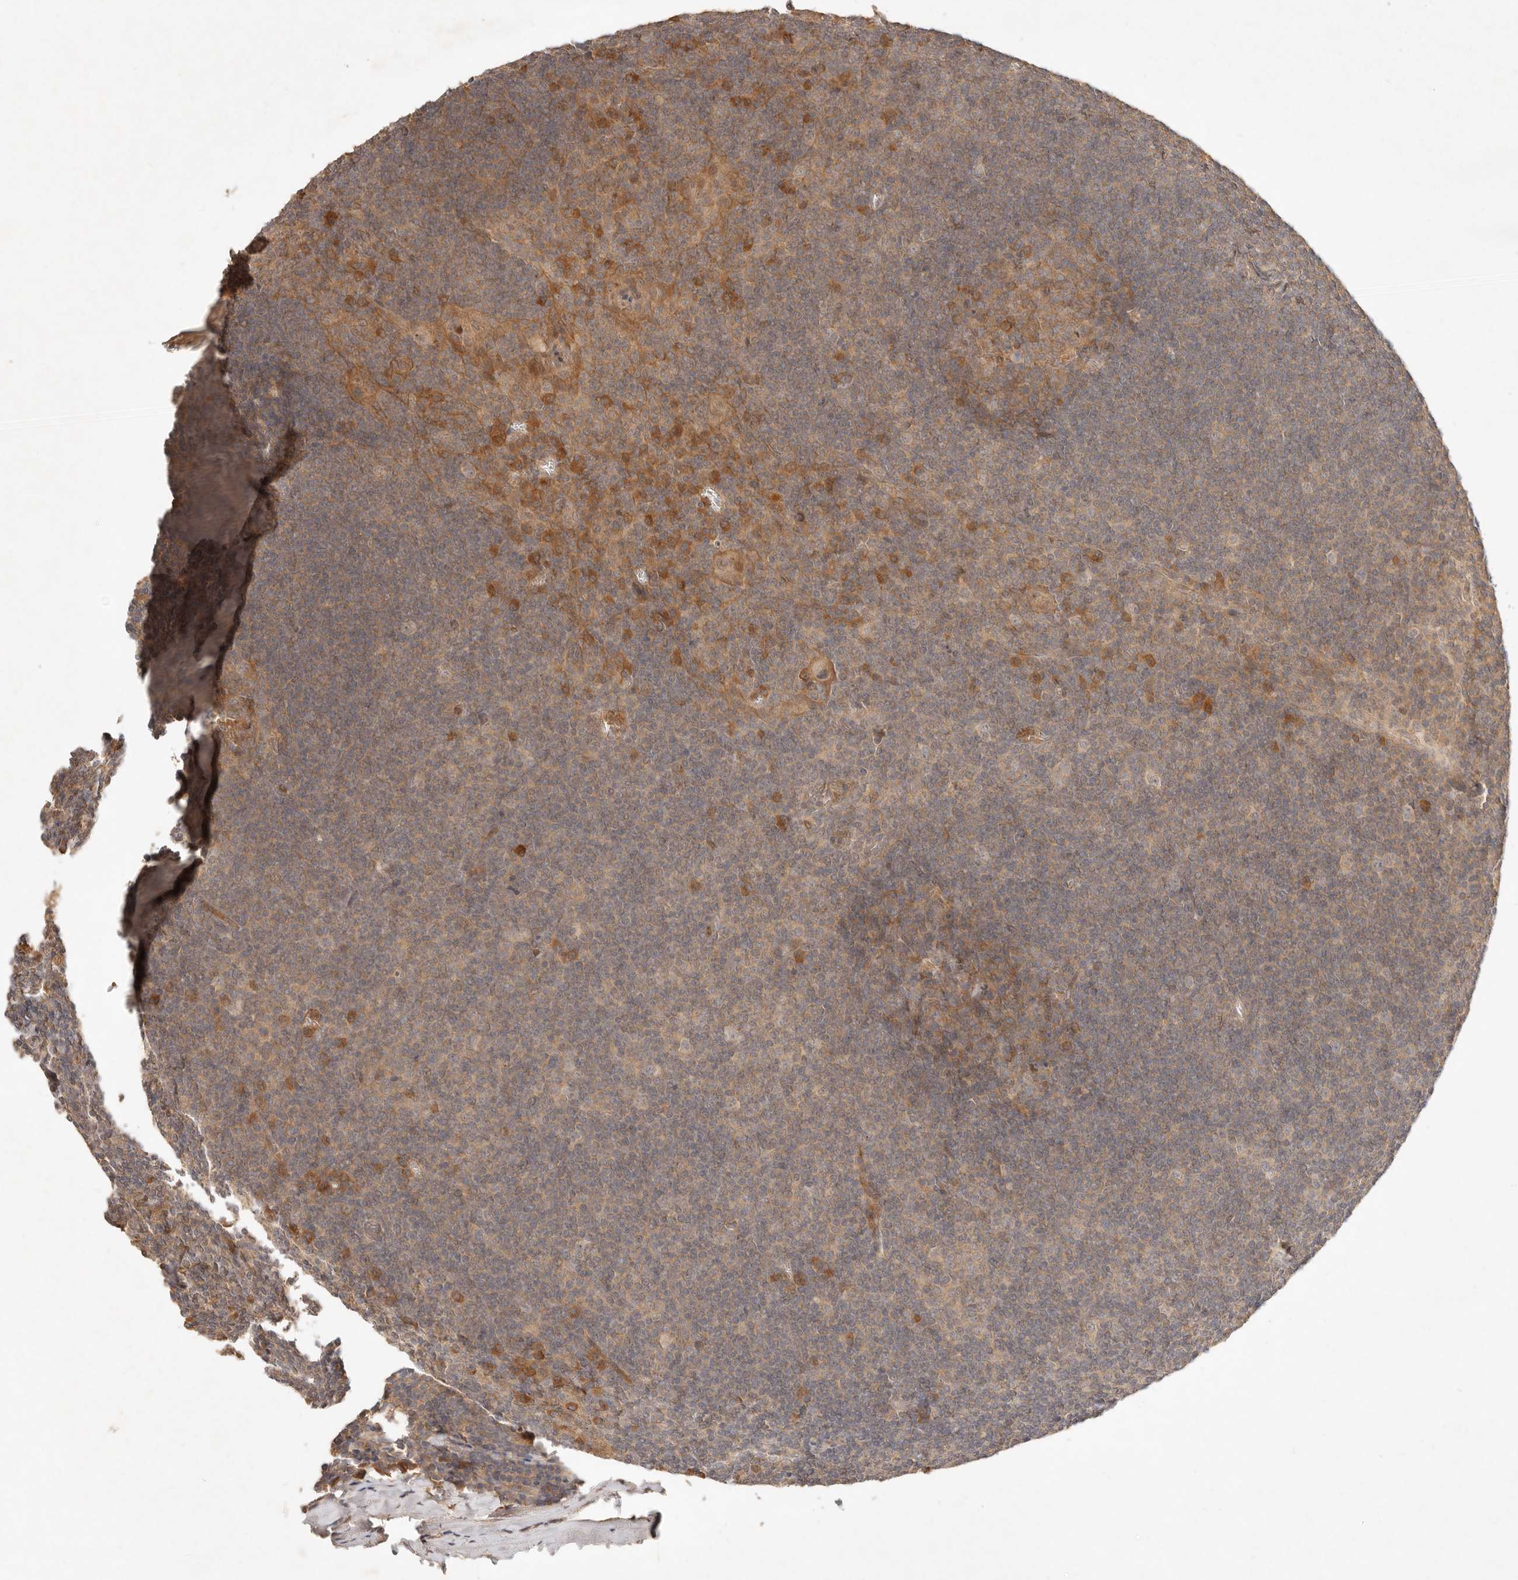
{"staining": {"intensity": "moderate", "quantity": "<25%", "location": "cytoplasmic/membranous"}, "tissue": "tonsil", "cell_type": "Germinal center cells", "image_type": "normal", "snomed": [{"axis": "morphology", "description": "Normal tissue, NOS"}, {"axis": "topography", "description": "Tonsil"}], "caption": "Germinal center cells show low levels of moderate cytoplasmic/membranous positivity in about <25% of cells in benign tonsil.", "gene": "FREM2", "patient": {"sex": "male", "age": 37}}